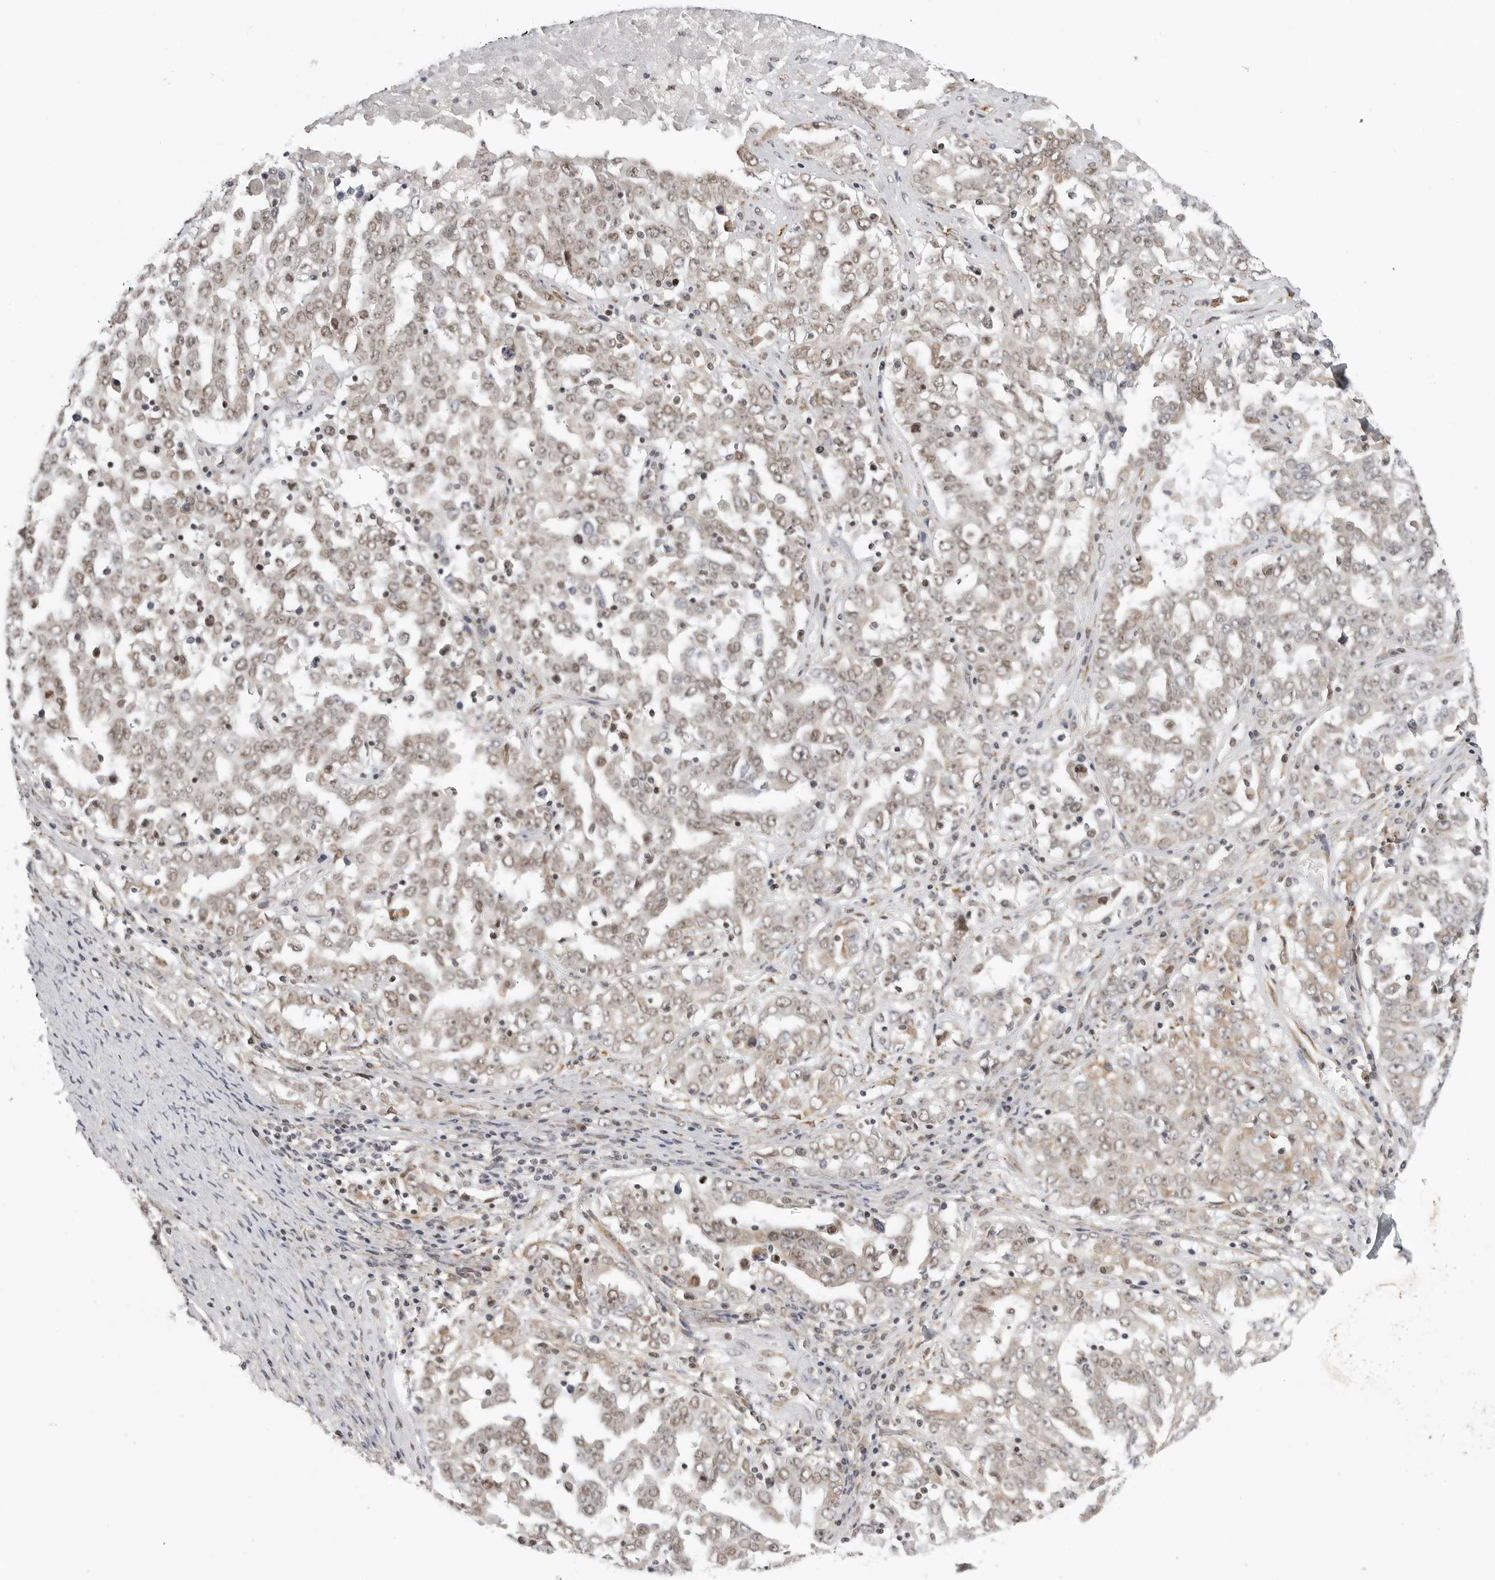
{"staining": {"intensity": "moderate", "quantity": "25%-75%", "location": "nuclear"}, "tissue": "ovarian cancer", "cell_type": "Tumor cells", "image_type": "cancer", "snomed": [{"axis": "morphology", "description": "Carcinoma, endometroid"}, {"axis": "topography", "description": "Ovary"}], "caption": "Ovarian cancer (endometroid carcinoma) stained with immunohistochemistry (IHC) demonstrates moderate nuclear staining in approximately 25%-75% of tumor cells.", "gene": "PRDM10", "patient": {"sex": "female", "age": 62}}